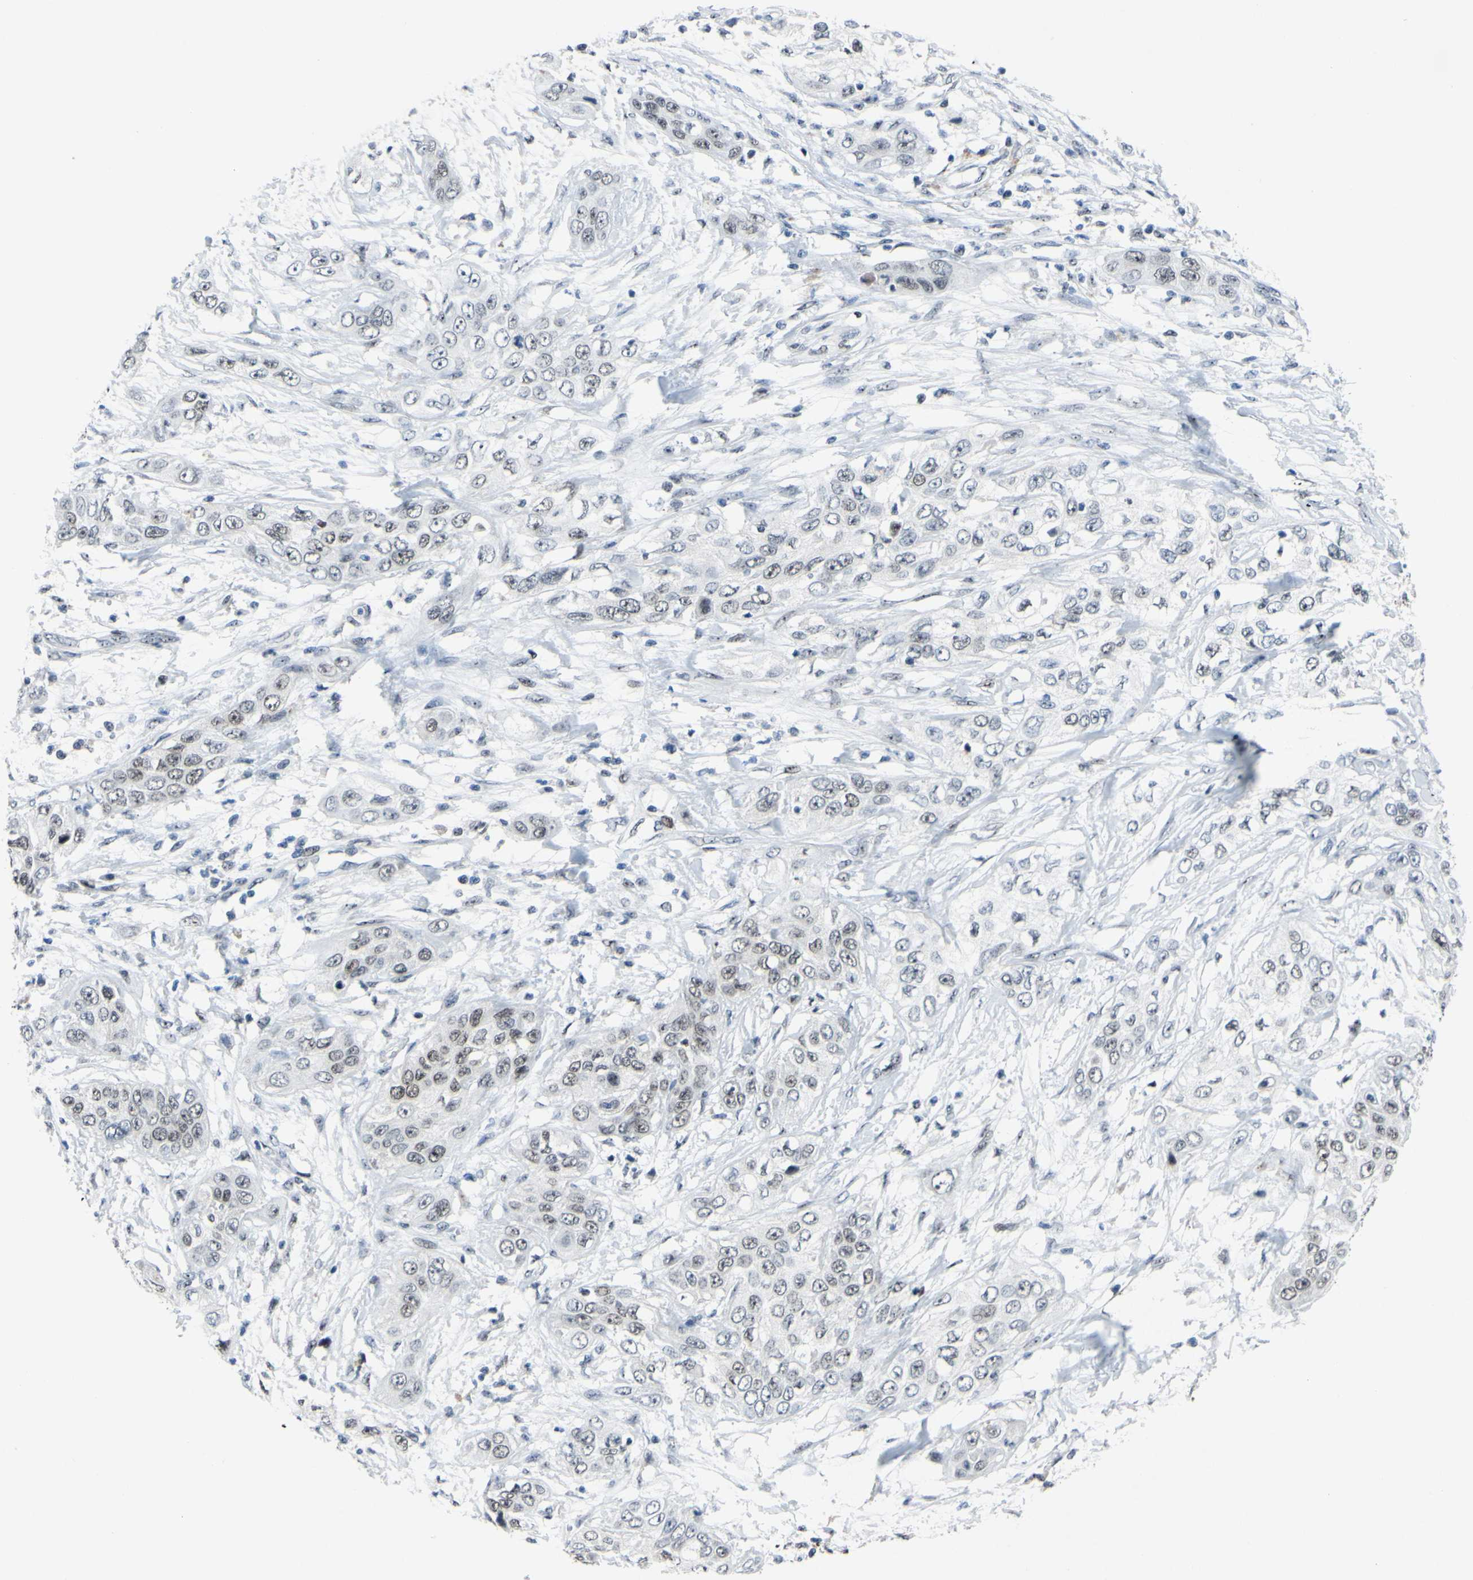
{"staining": {"intensity": "weak", "quantity": "<25%", "location": "nuclear"}, "tissue": "pancreatic cancer", "cell_type": "Tumor cells", "image_type": "cancer", "snomed": [{"axis": "morphology", "description": "Adenocarcinoma, NOS"}, {"axis": "topography", "description": "Pancreas"}], "caption": "DAB immunohistochemical staining of adenocarcinoma (pancreatic) shows no significant expression in tumor cells.", "gene": "POLR1A", "patient": {"sex": "female", "age": 70}}